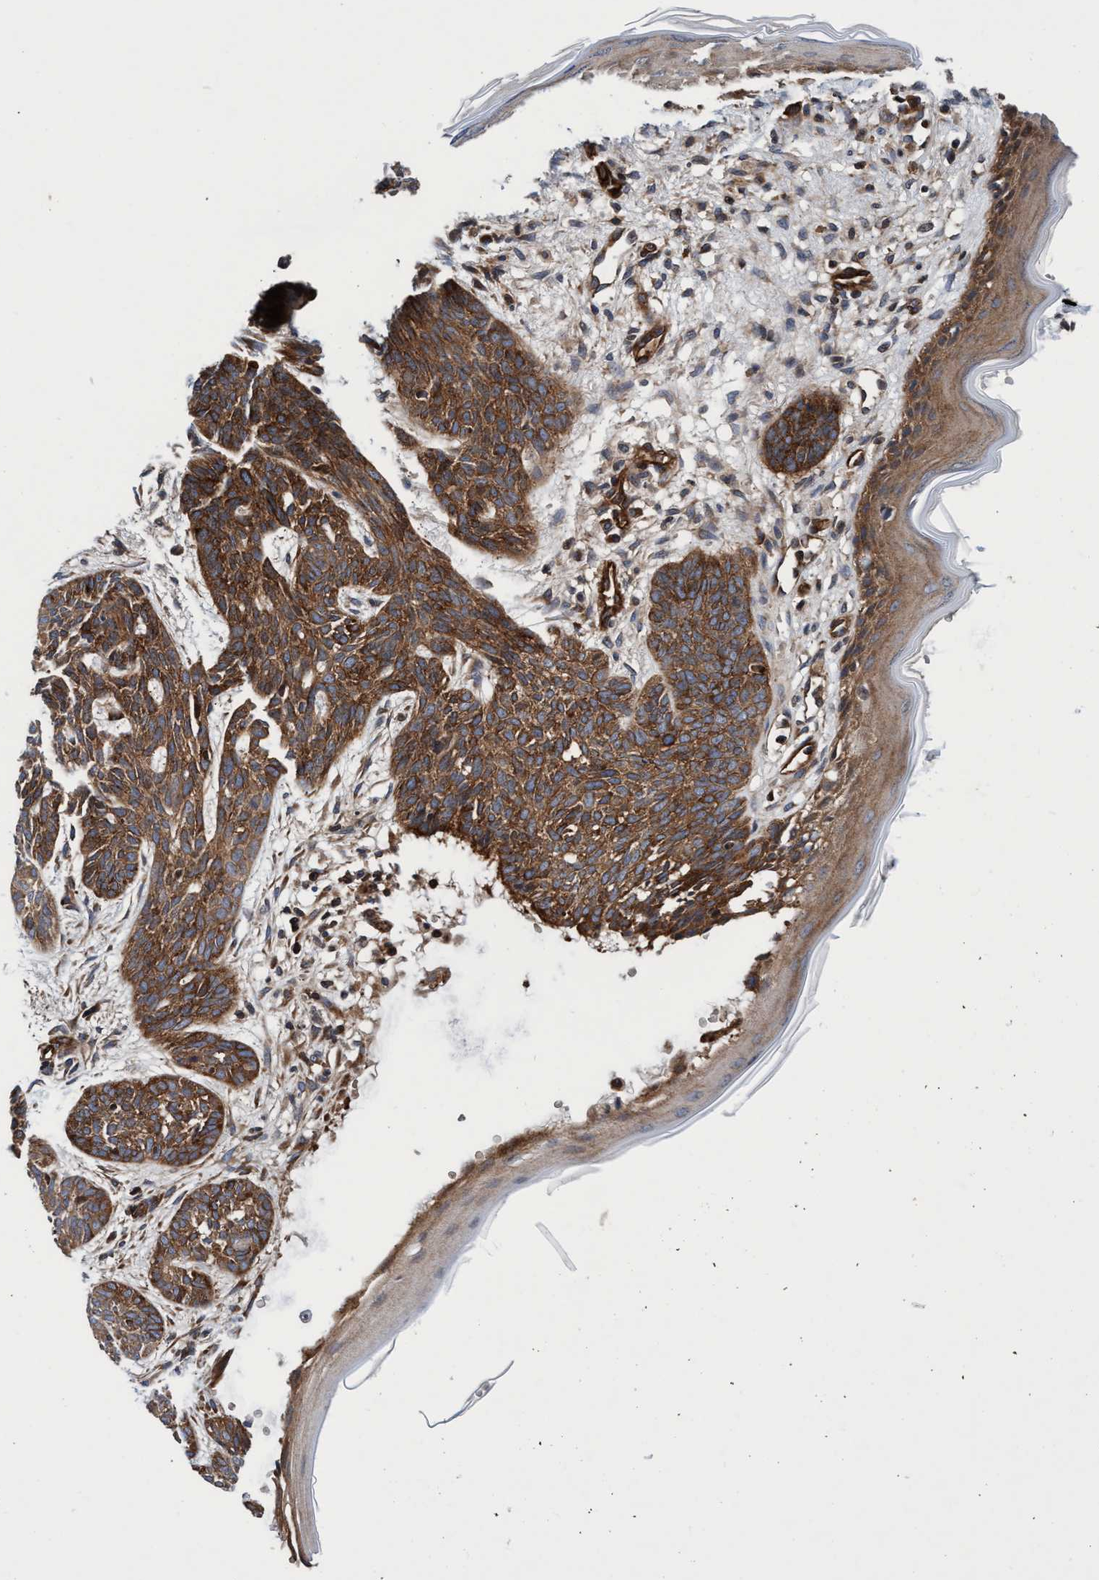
{"staining": {"intensity": "strong", "quantity": ">75%", "location": "cytoplasmic/membranous"}, "tissue": "skin cancer", "cell_type": "Tumor cells", "image_type": "cancer", "snomed": [{"axis": "morphology", "description": "Basal cell carcinoma"}, {"axis": "topography", "description": "Skin"}], "caption": "This micrograph exhibits skin basal cell carcinoma stained with immunohistochemistry (IHC) to label a protein in brown. The cytoplasmic/membranous of tumor cells show strong positivity for the protein. Nuclei are counter-stained blue.", "gene": "MCM3AP", "patient": {"sex": "female", "age": 59}}